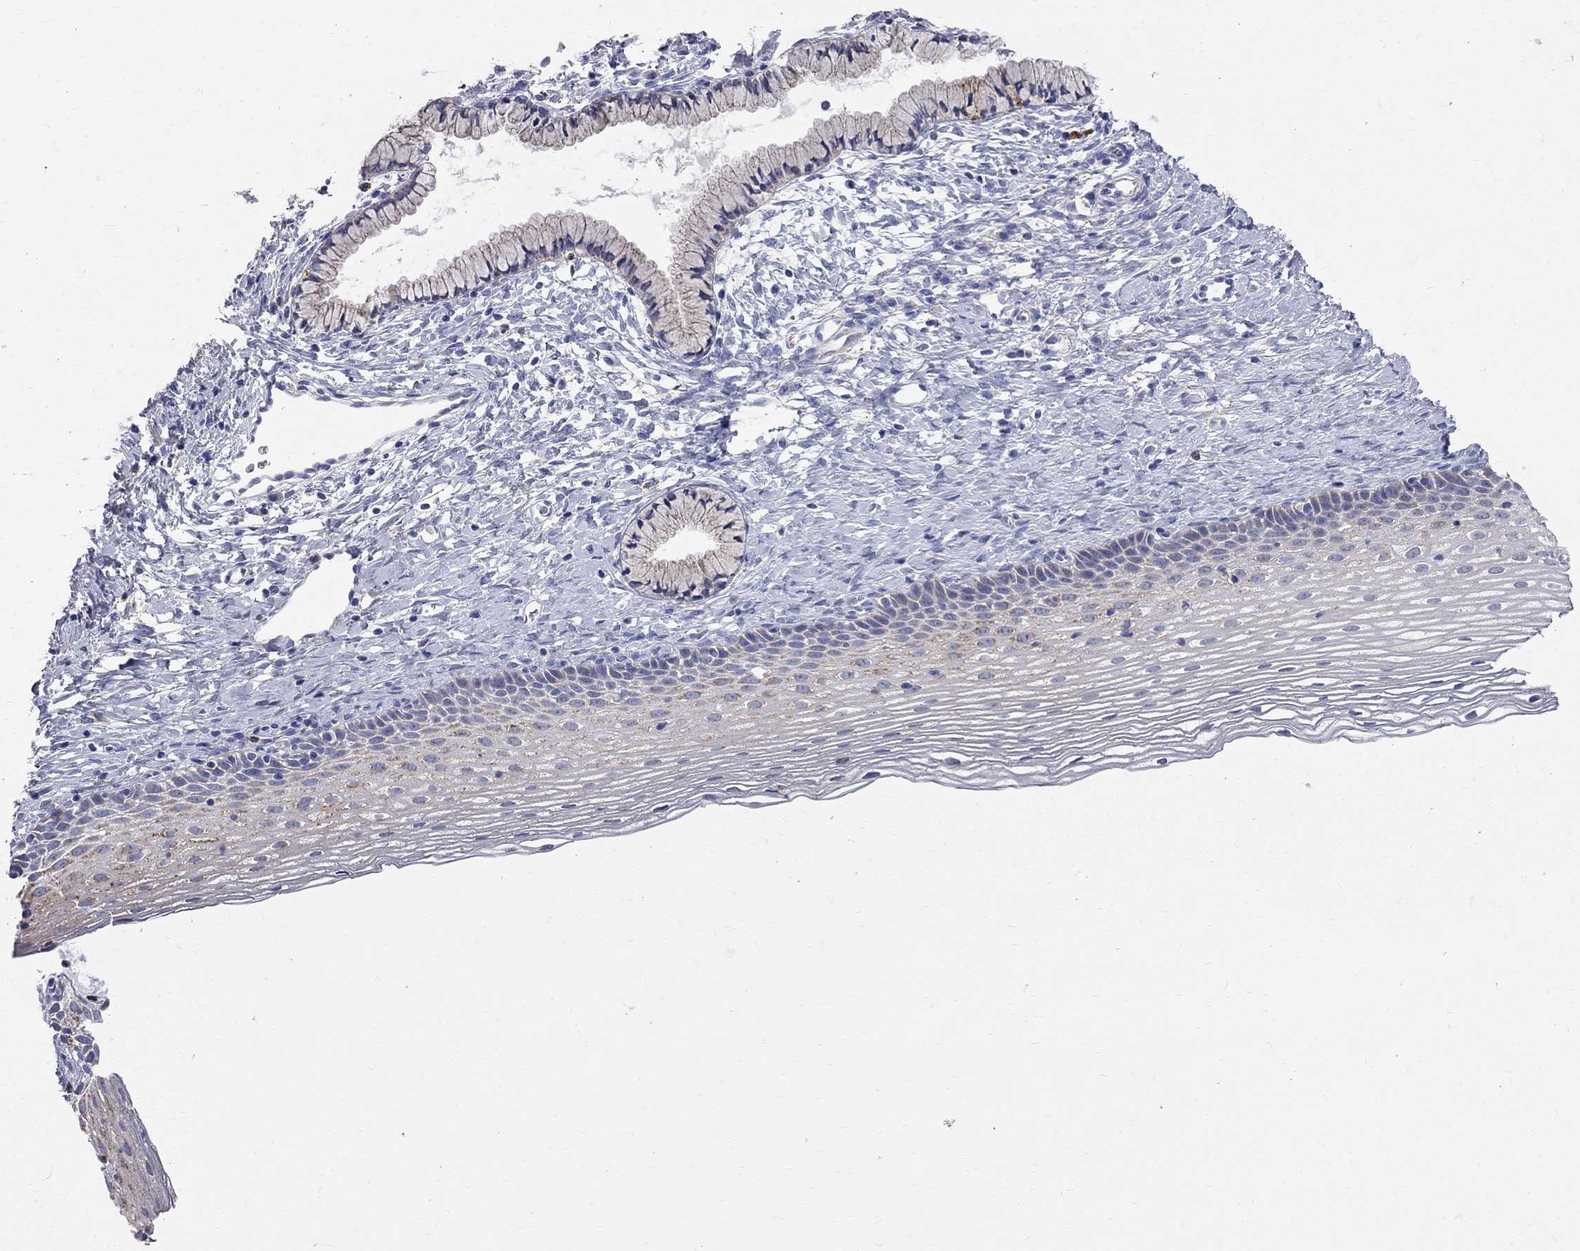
{"staining": {"intensity": "negative", "quantity": "none", "location": "none"}, "tissue": "cervix", "cell_type": "Glandular cells", "image_type": "normal", "snomed": [{"axis": "morphology", "description": "Normal tissue, NOS"}, {"axis": "topography", "description": "Cervix"}], "caption": "Immunohistochemistry (IHC) of benign human cervix reveals no positivity in glandular cells.", "gene": "ACSL1", "patient": {"sex": "female", "age": 39}}